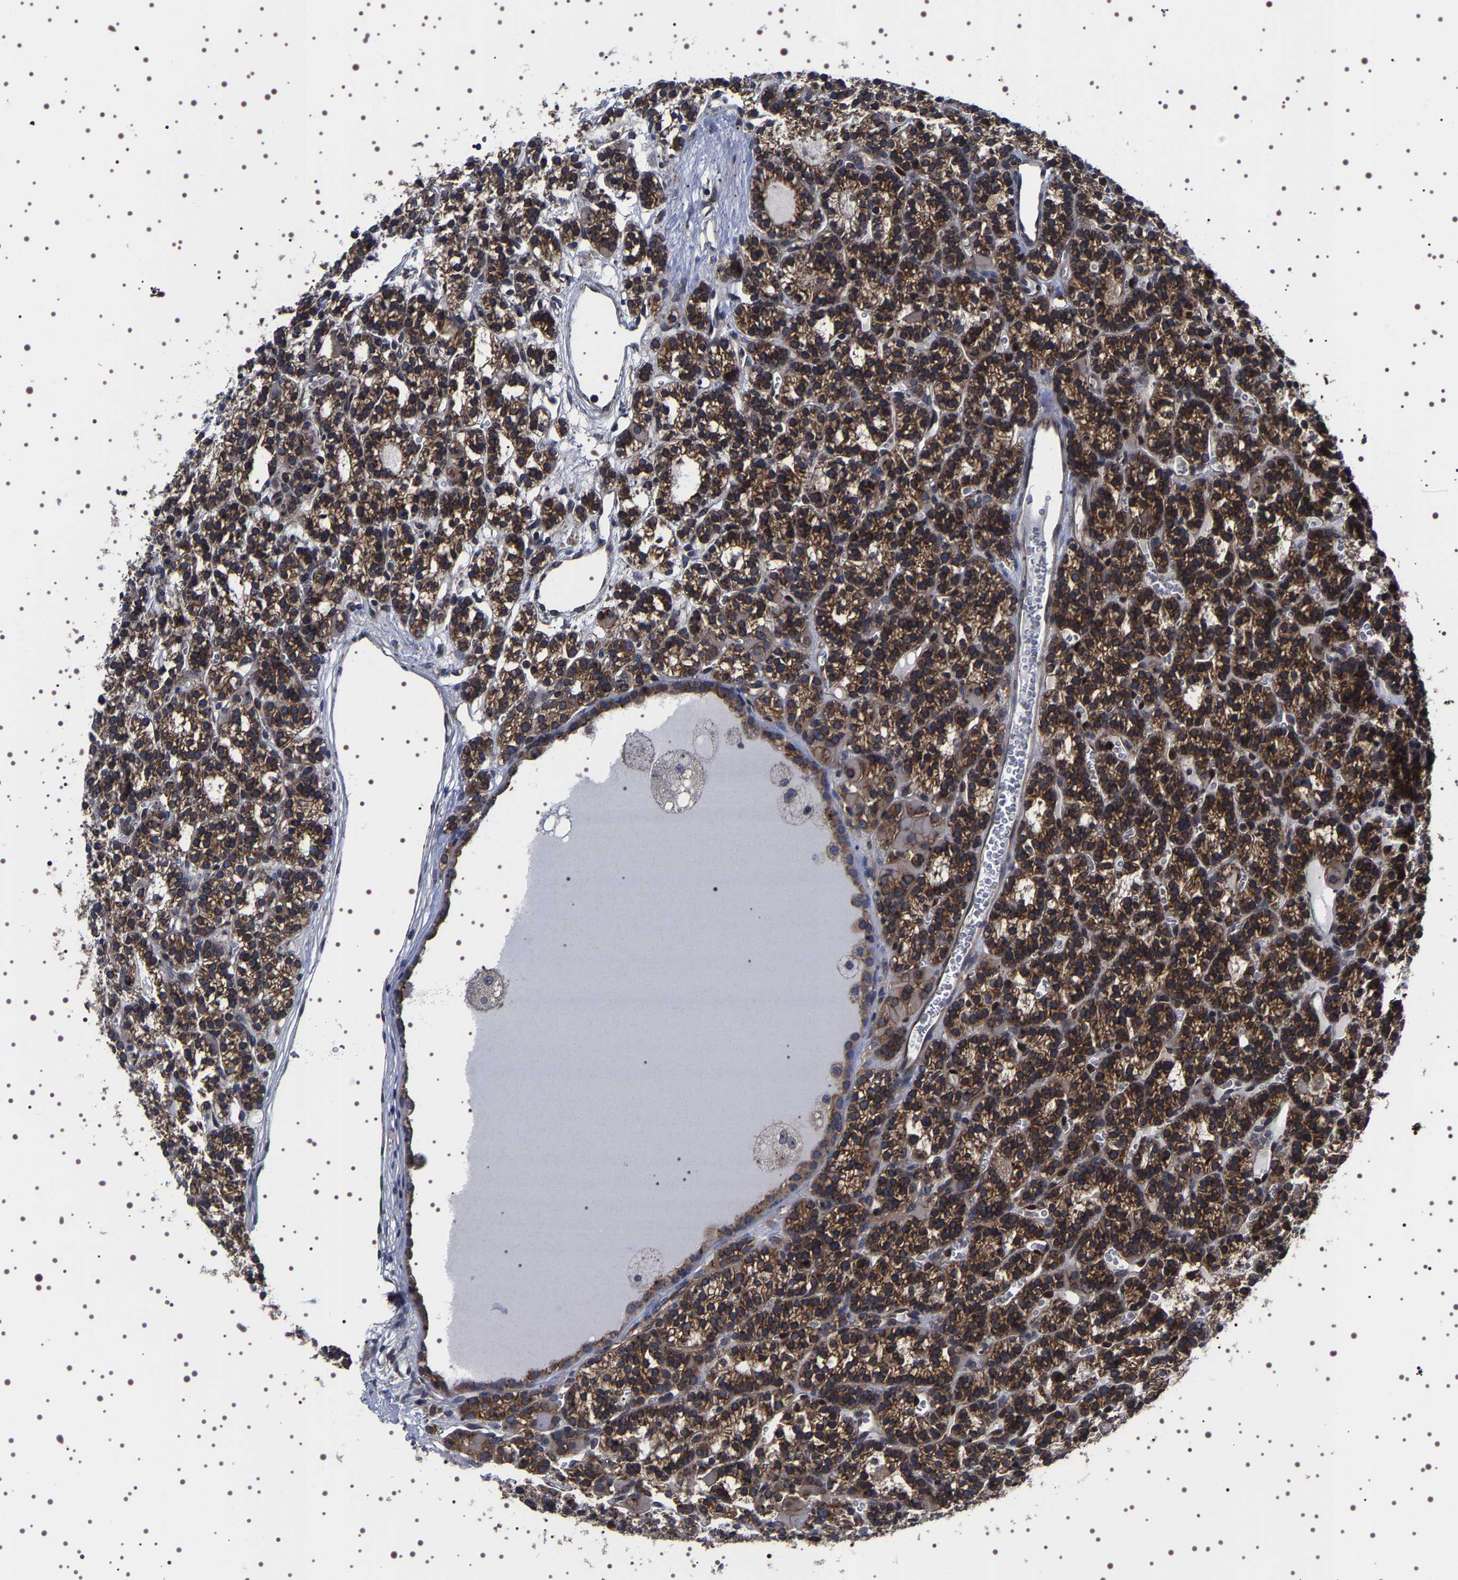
{"staining": {"intensity": "strong", "quantity": ">75%", "location": "cytoplasmic/membranous"}, "tissue": "parathyroid gland", "cell_type": "Glandular cells", "image_type": "normal", "snomed": [{"axis": "morphology", "description": "Normal tissue, NOS"}, {"axis": "morphology", "description": "Adenoma, NOS"}, {"axis": "topography", "description": "Parathyroid gland"}], "caption": "Immunohistochemical staining of benign parathyroid gland shows >75% levels of strong cytoplasmic/membranous protein expression in approximately >75% of glandular cells. (Stains: DAB in brown, nuclei in blue, Microscopy: brightfield microscopy at high magnification).", "gene": "DARS1", "patient": {"sex": "female", "age": 58}}